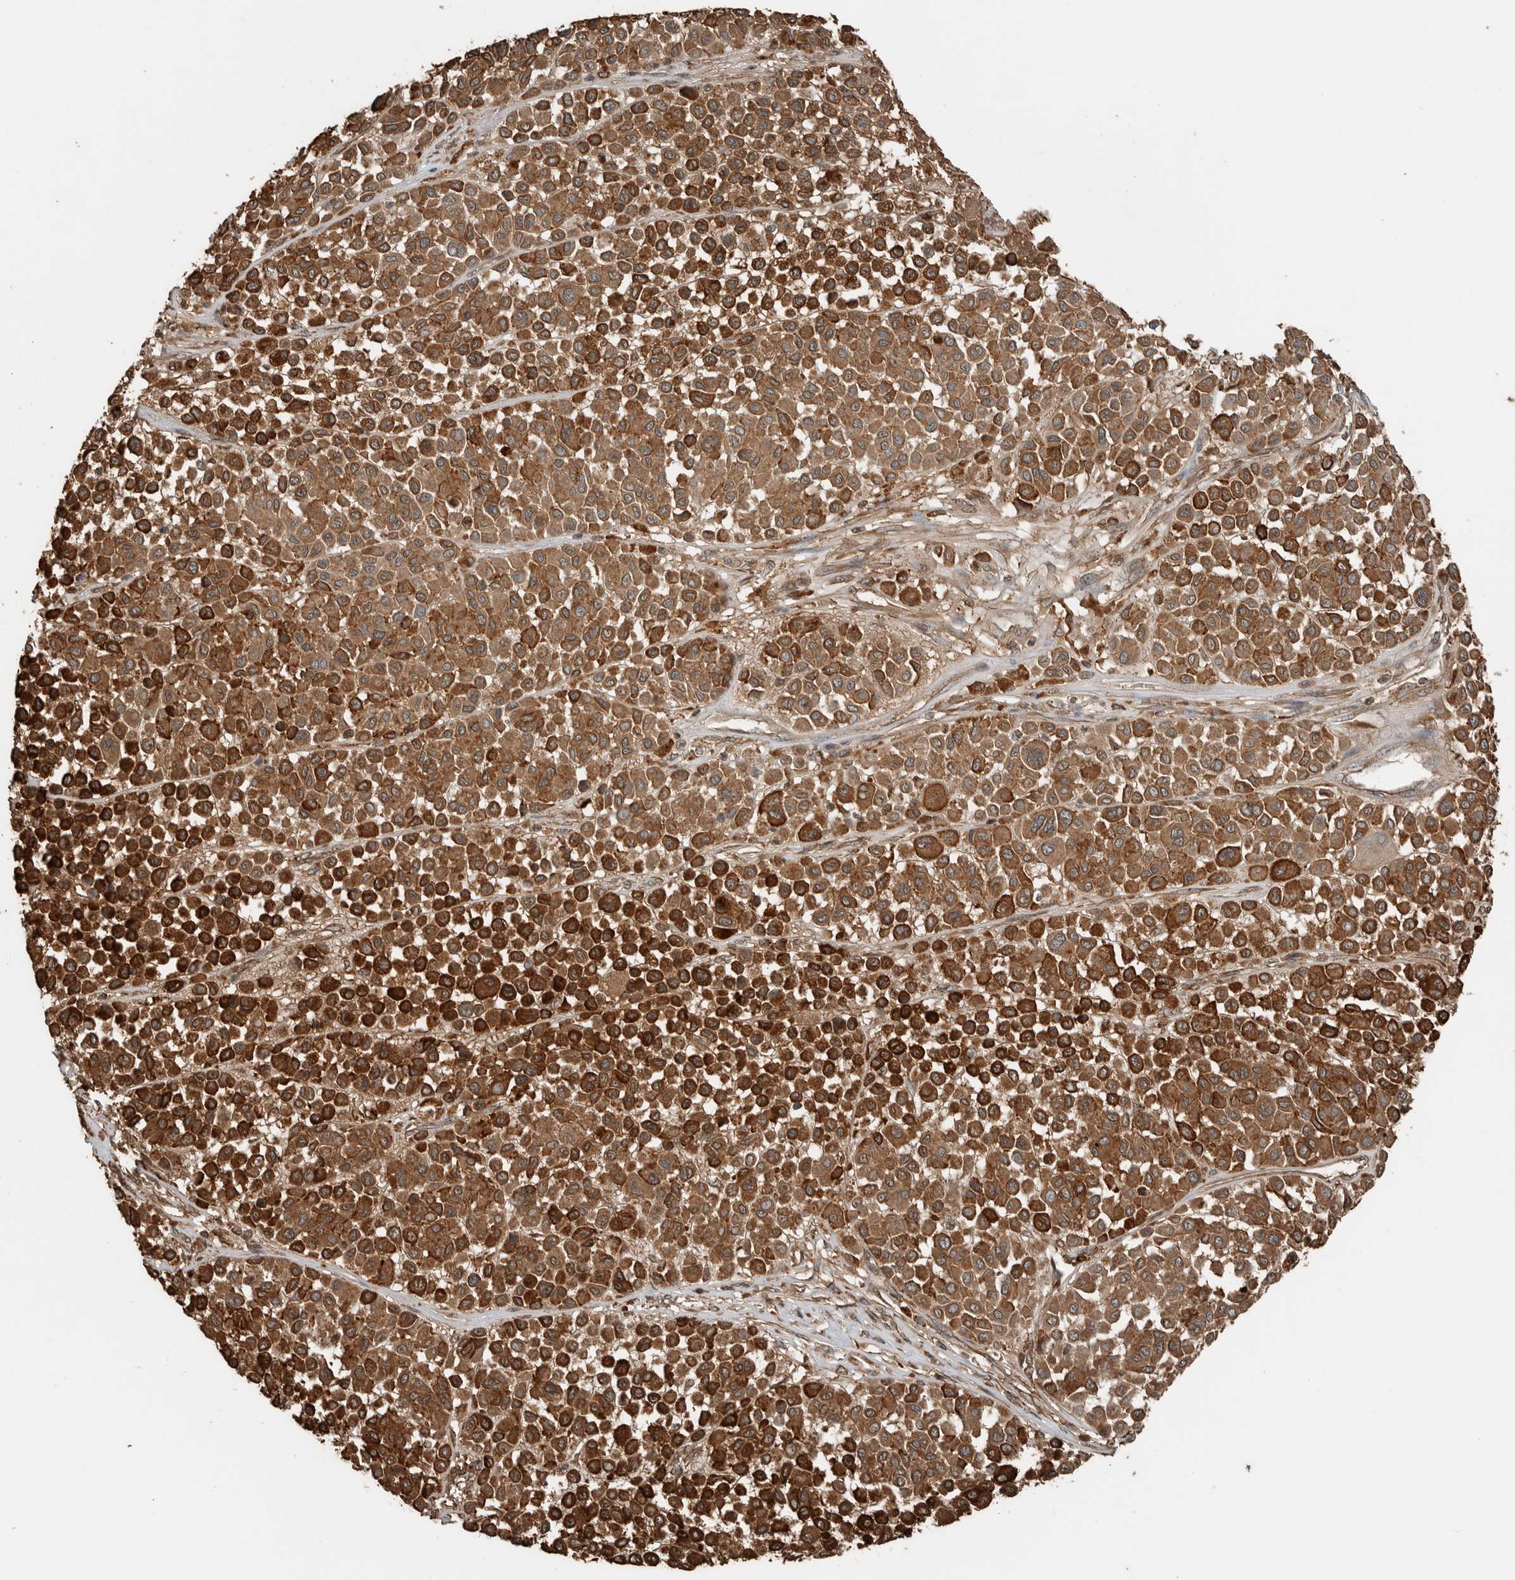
{"staining": {"intensity": "strong", "quantity": ">75%", "location": "cytoplasmic/membranous"}, "tissue": "melanoma", "cell_type": "Tumor cells", "image_type": "cancer", "snomed": [{"axis": "morphology", "description": "Malignant melanoma, Metastatic site"}, {"axis": "topography", "description": "Soft tissue"}], "caption": "Immunohistochemistry image of malignant melanoma (metastatic site) stained for a protein (brown), which displays high levels of strong cytoplasmic/membranous staining in approximately >75% of tumor cells.", "gene": "BLZF1", "patient": {"sex": "male", "age": 41}}